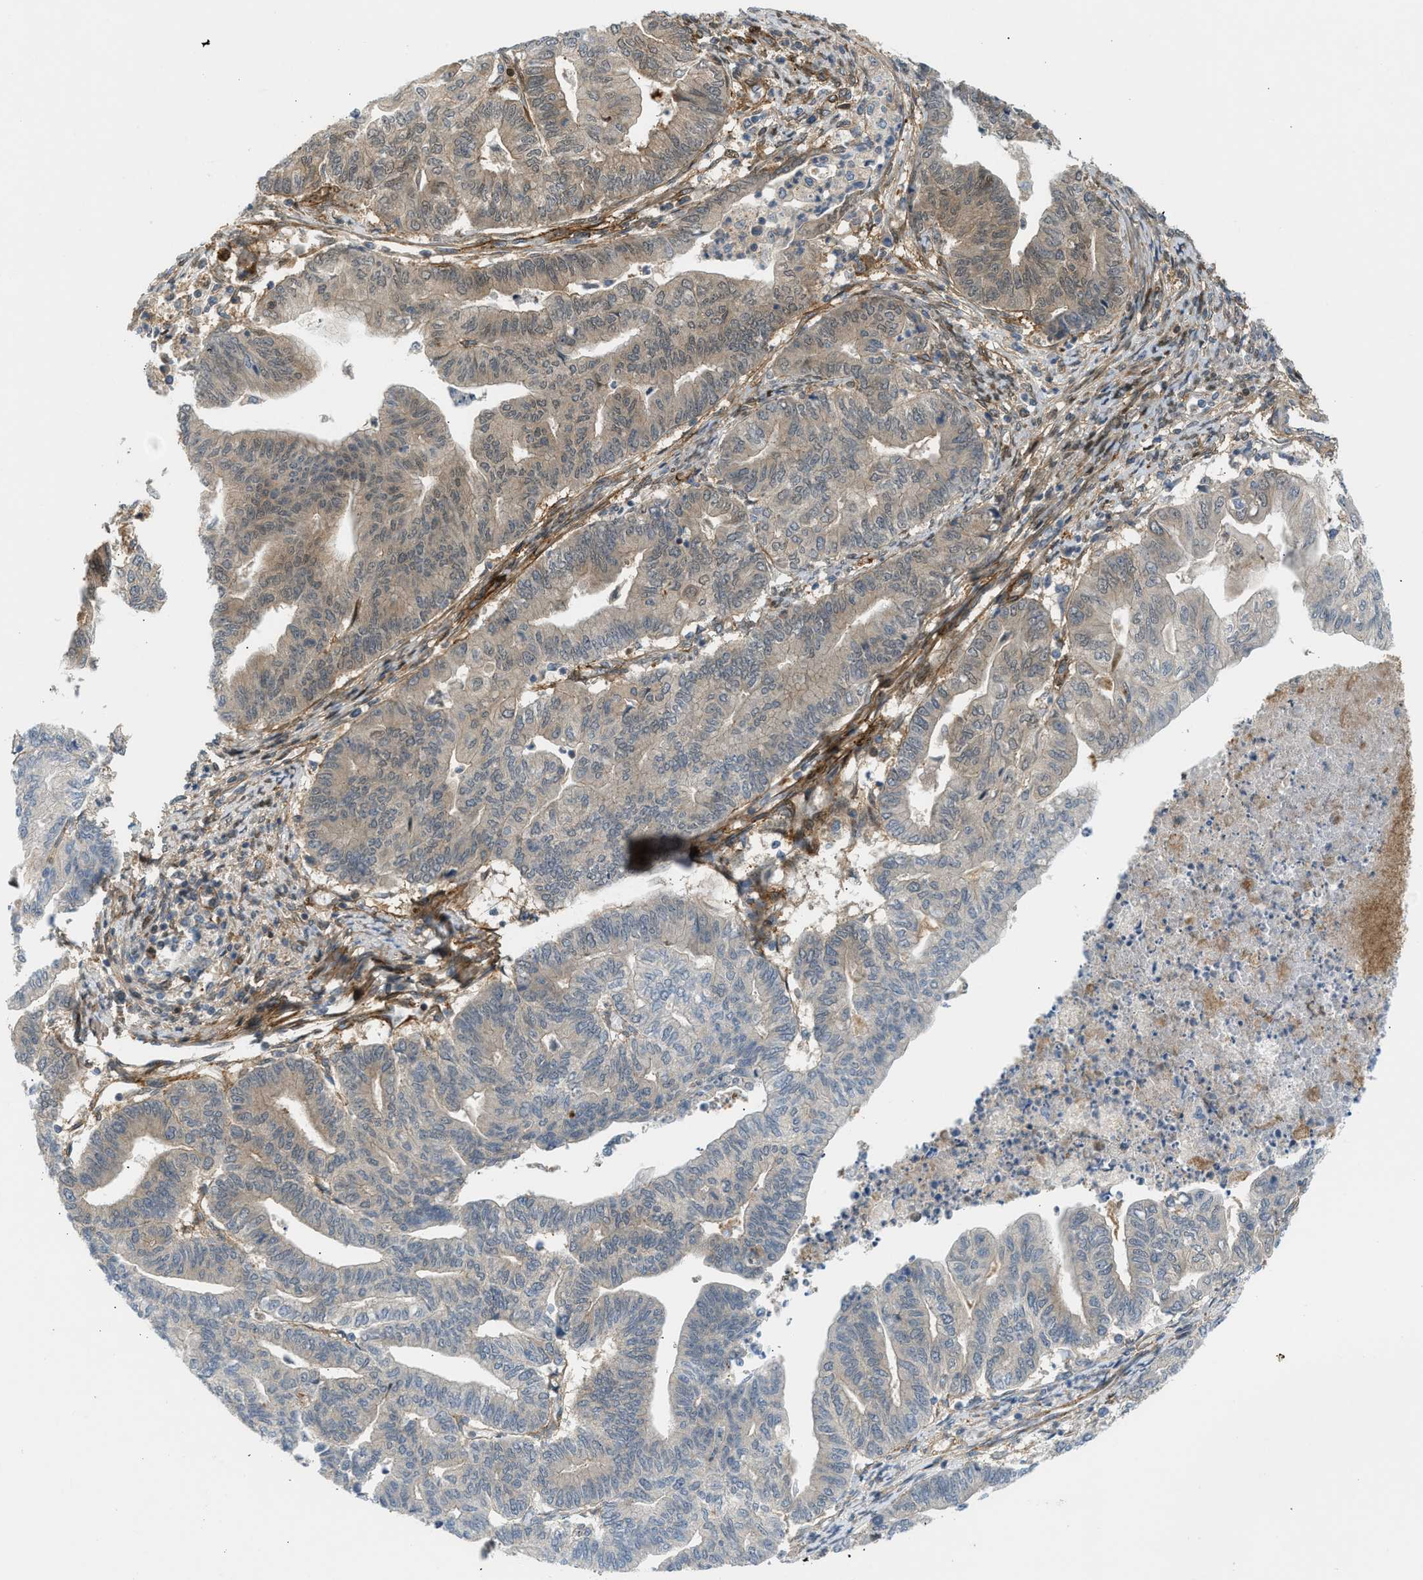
{"staining": {"intensity": "moderate", "quantity": "25%-75%", "location": "cytoplasmic/membranous"}, "tissue": "endometrial cancer", "cell_type": "Tumor cells", "image_type": "cancer", "snomed": [{"axis": "morphology", "description": "Adenocarcinoma, NOS"}, {"axis": "topography", "description": "Endometrium"}], "caption": "Moderate cytoplasmic/membranous staining for a protein is identified in about 25%-75% of tumor cells of endometrial cancer (adenocarcinoma) using immunohistochemistry.", "gene": "EDNRA", "patient": {"sex": "female", "age": 79}}